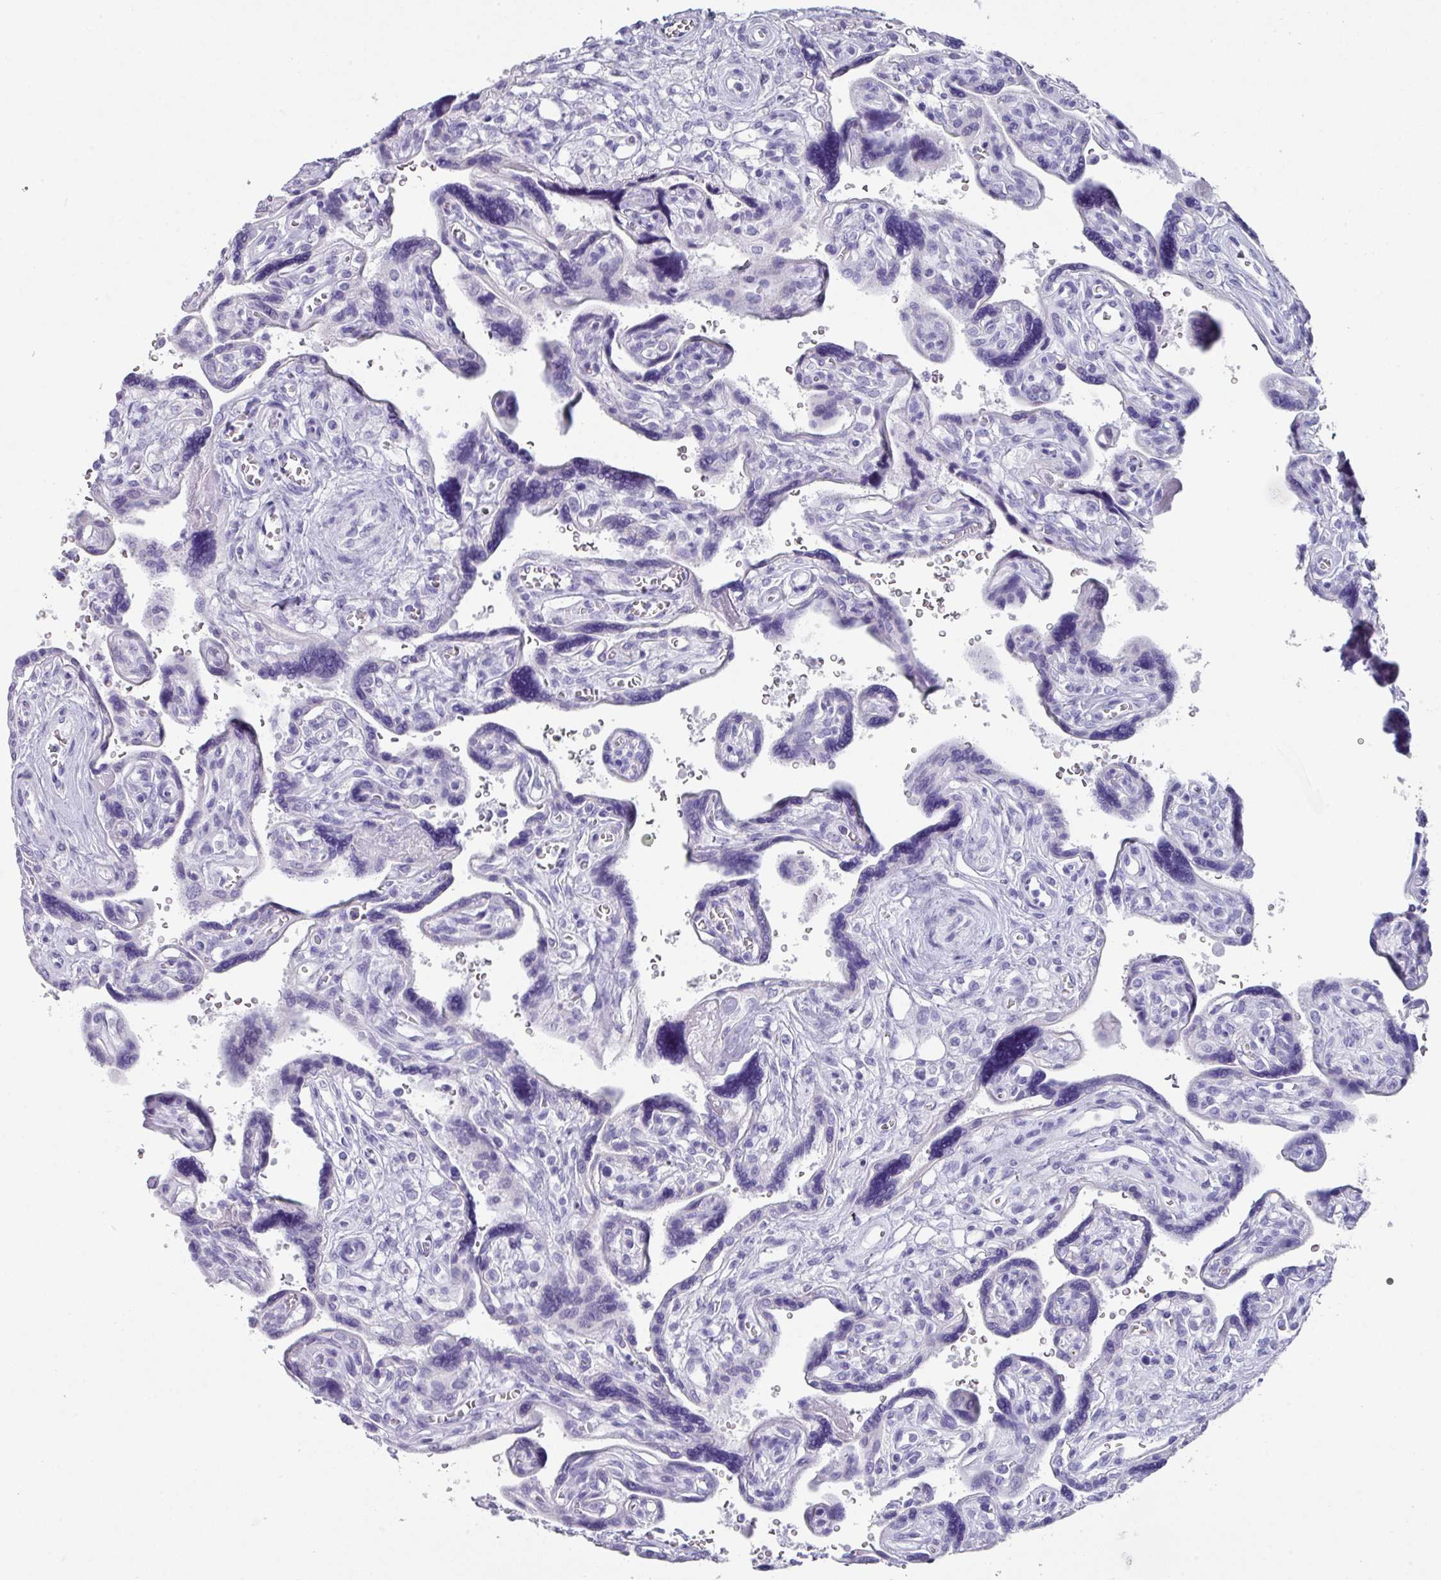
{"staining": {"intensity": "negative", "quantity": "none", "location": "none"}, "tissue": "placenta", "cell_type": "Decidual cells", "image_type": "normal", "snomed": [{"axis": "morphology", "description": "Normal tissue, NOS"}, {"axis": "topography", "description": "Placenta"}], "caption": "An immunohistochemistry photomicrograph of normal placenta is shown. There is no staining in decidual cells of placenta. (Brightfield microscopy of DAB IHC at high magnification).", "gene": "PEX10", "patient": {"sex": "female", "age": 39}}